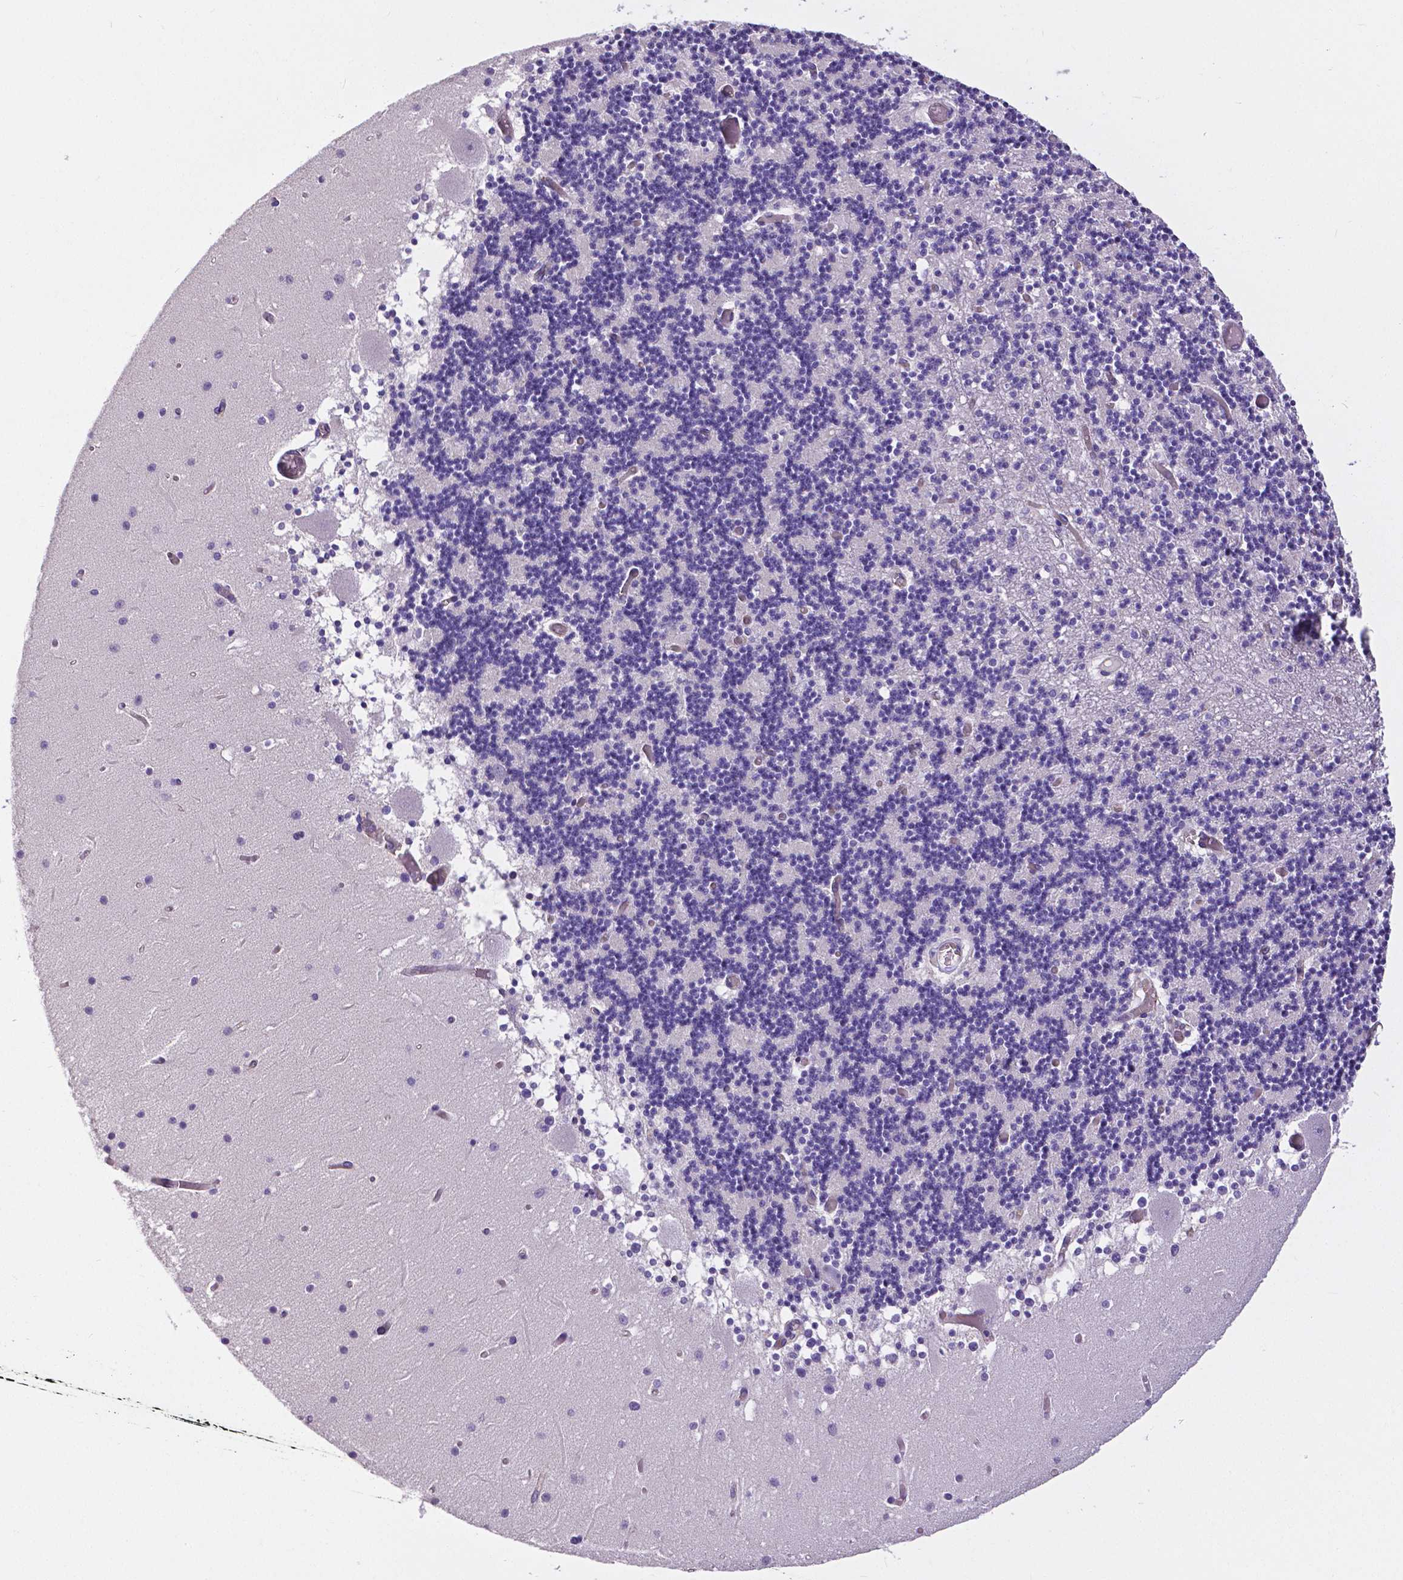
{"staining": {"intensity": "negative", "quantity": "none", "location": "none"}, "tissue": "cerebellum", "cell_type": "Cells in granular layer", "image_type": "normal", "snomed": [{"axis": "morphology", "description": "Normal tissue, NOS"}, {"axis": "topography", "description": "Cerebellum"}], "caption": "A high-resolution histopathology image shows immunohistochemistry (IHC) staining of unremarkable cerebellum, which displays no significant expression in cells in granular layer.", "gene": "OCLN", "patient": {"sex": "female", "age": 28}}